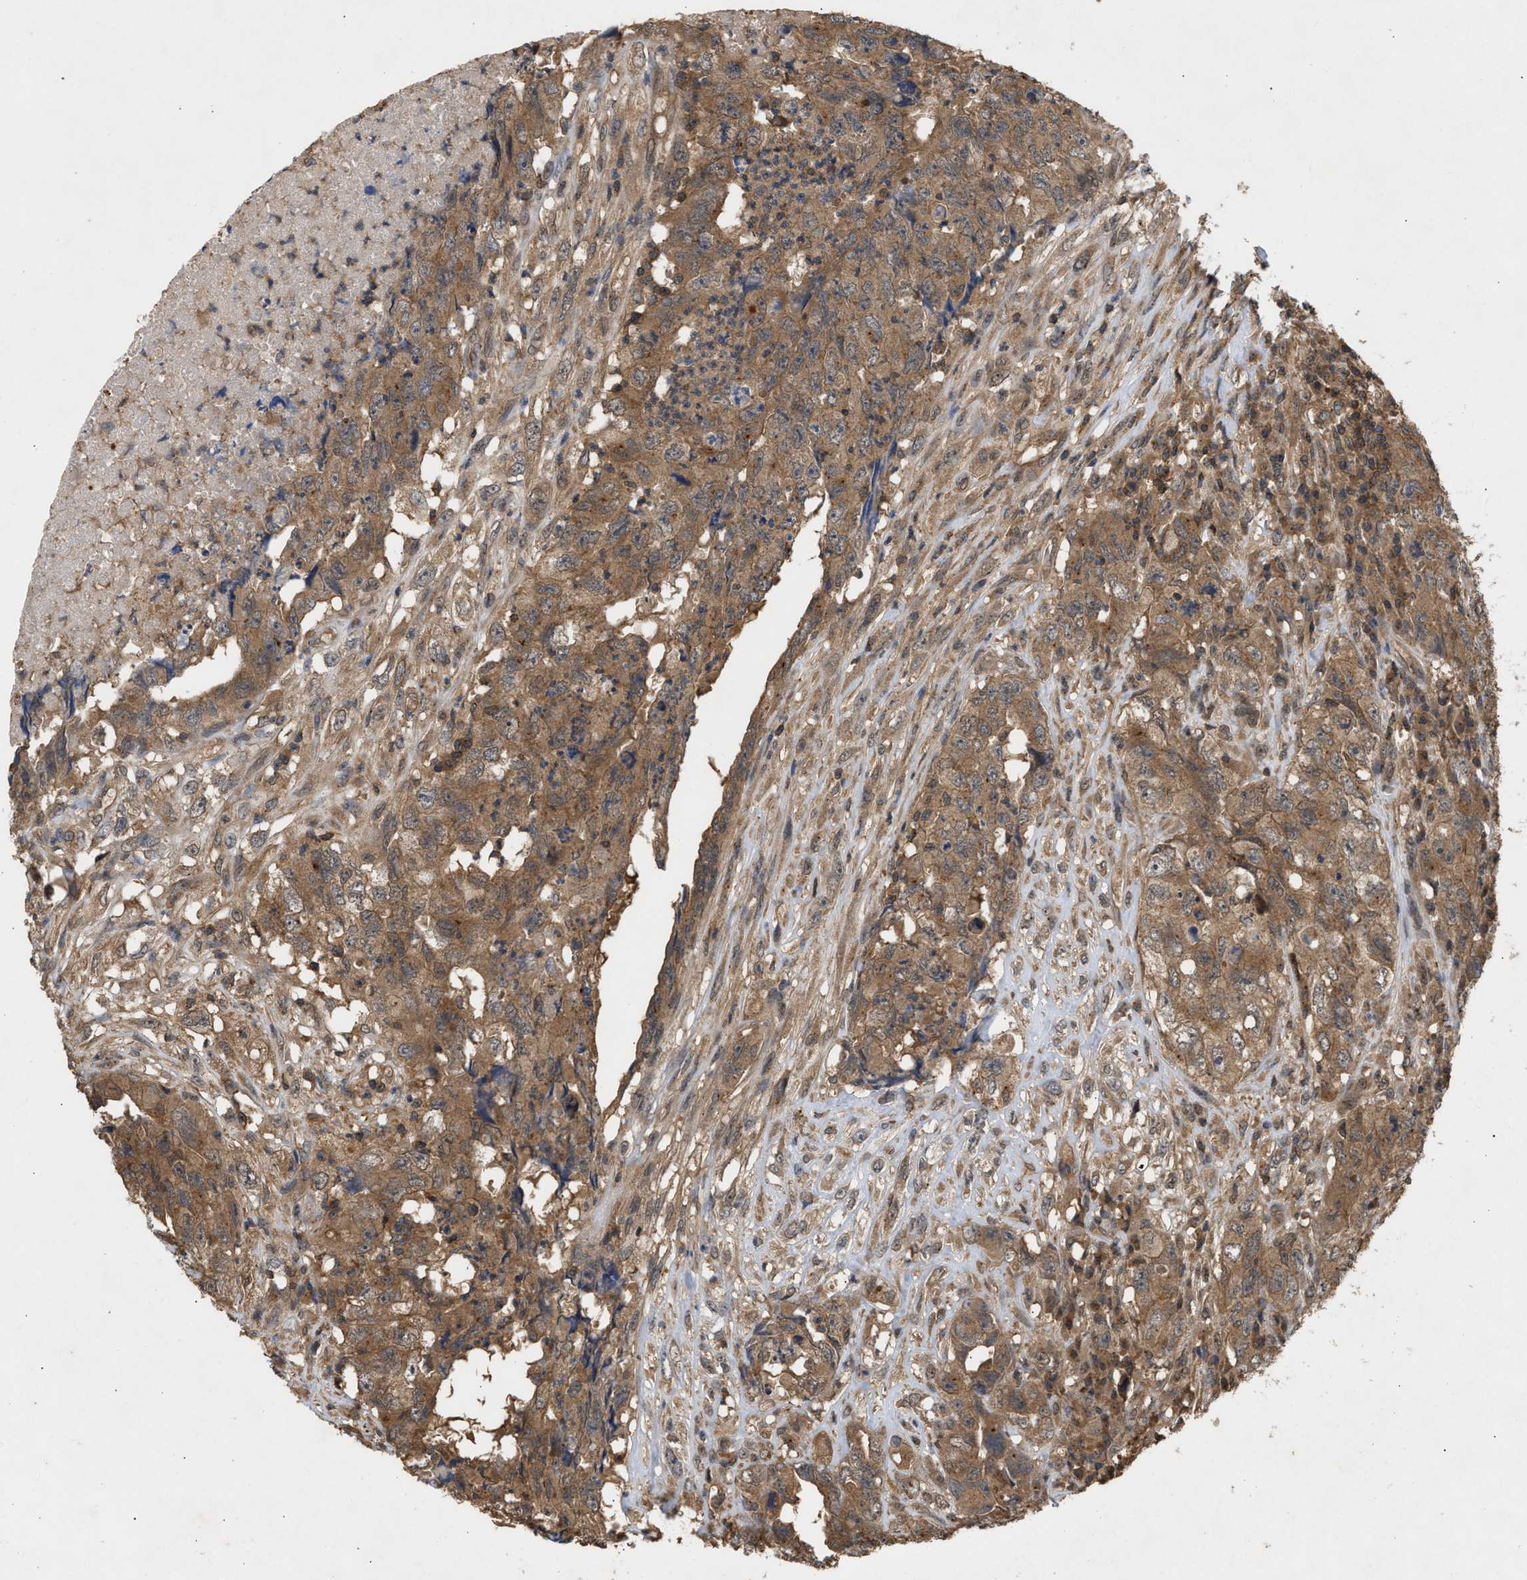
{"staining": {"intensity": "moderate", "quantity": ">75%", "location": "cytoplasmic/membranous"}, "tissue": "testis cancer", "cell_type": "Tumor cells", "image_type": "cancer", "snomed": [{"axis": "morphology", "description": "Carcinoma, Embryonal, NOS"}, {"axis": "topography", "description": "Testis"}], "caption": "This photomicrograph exhibits testis embryonal carcinoma stained with immunohistochemistry to label a protein in brown. The cytoplasmic/membranous of tumor cells show moderate positivity for the protein. Nuclei are counter-stained blue.", "gene": "FITM1", "patient": {"sex": "male", "age": 32}}